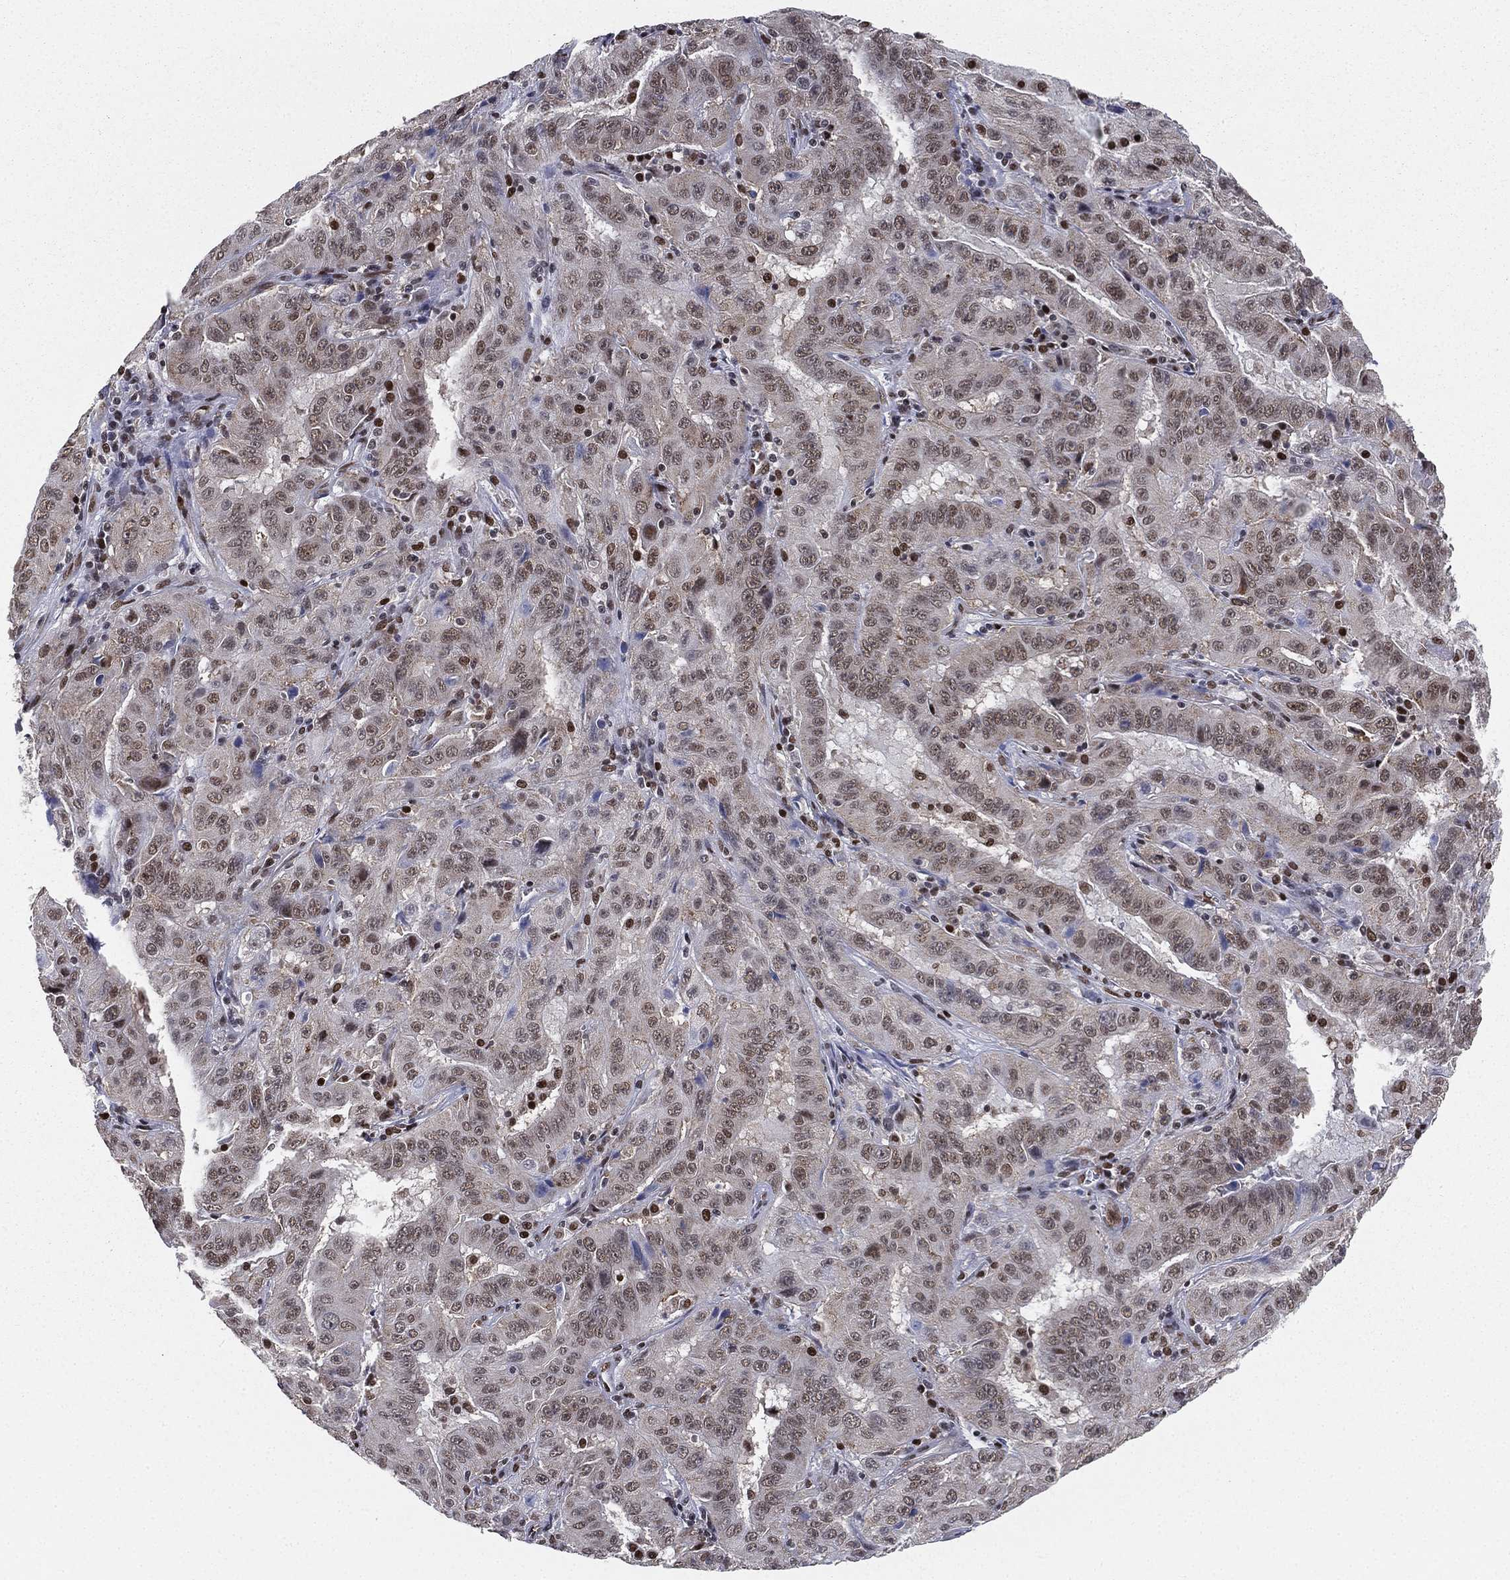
{"staining": {"intensity": "negative", "quantity": "none", "location": "none"}, "tissue": "pancreatic cancer", "cell_type": "Tumor cells", "image_type": "cancer", "snomed": [{"axis": "morphology", "description": "Adenocarcinoma, NOS"}, {"axis": "topography", "description": "Pancreas"}], "caption": "Pancreatic cancer (adenocarcinoma) was stained to show a protein in brown. There is no significant staining in tumor cells.", "gene": "FUBP3", "patient": {"sex": "male", "age": 63}}